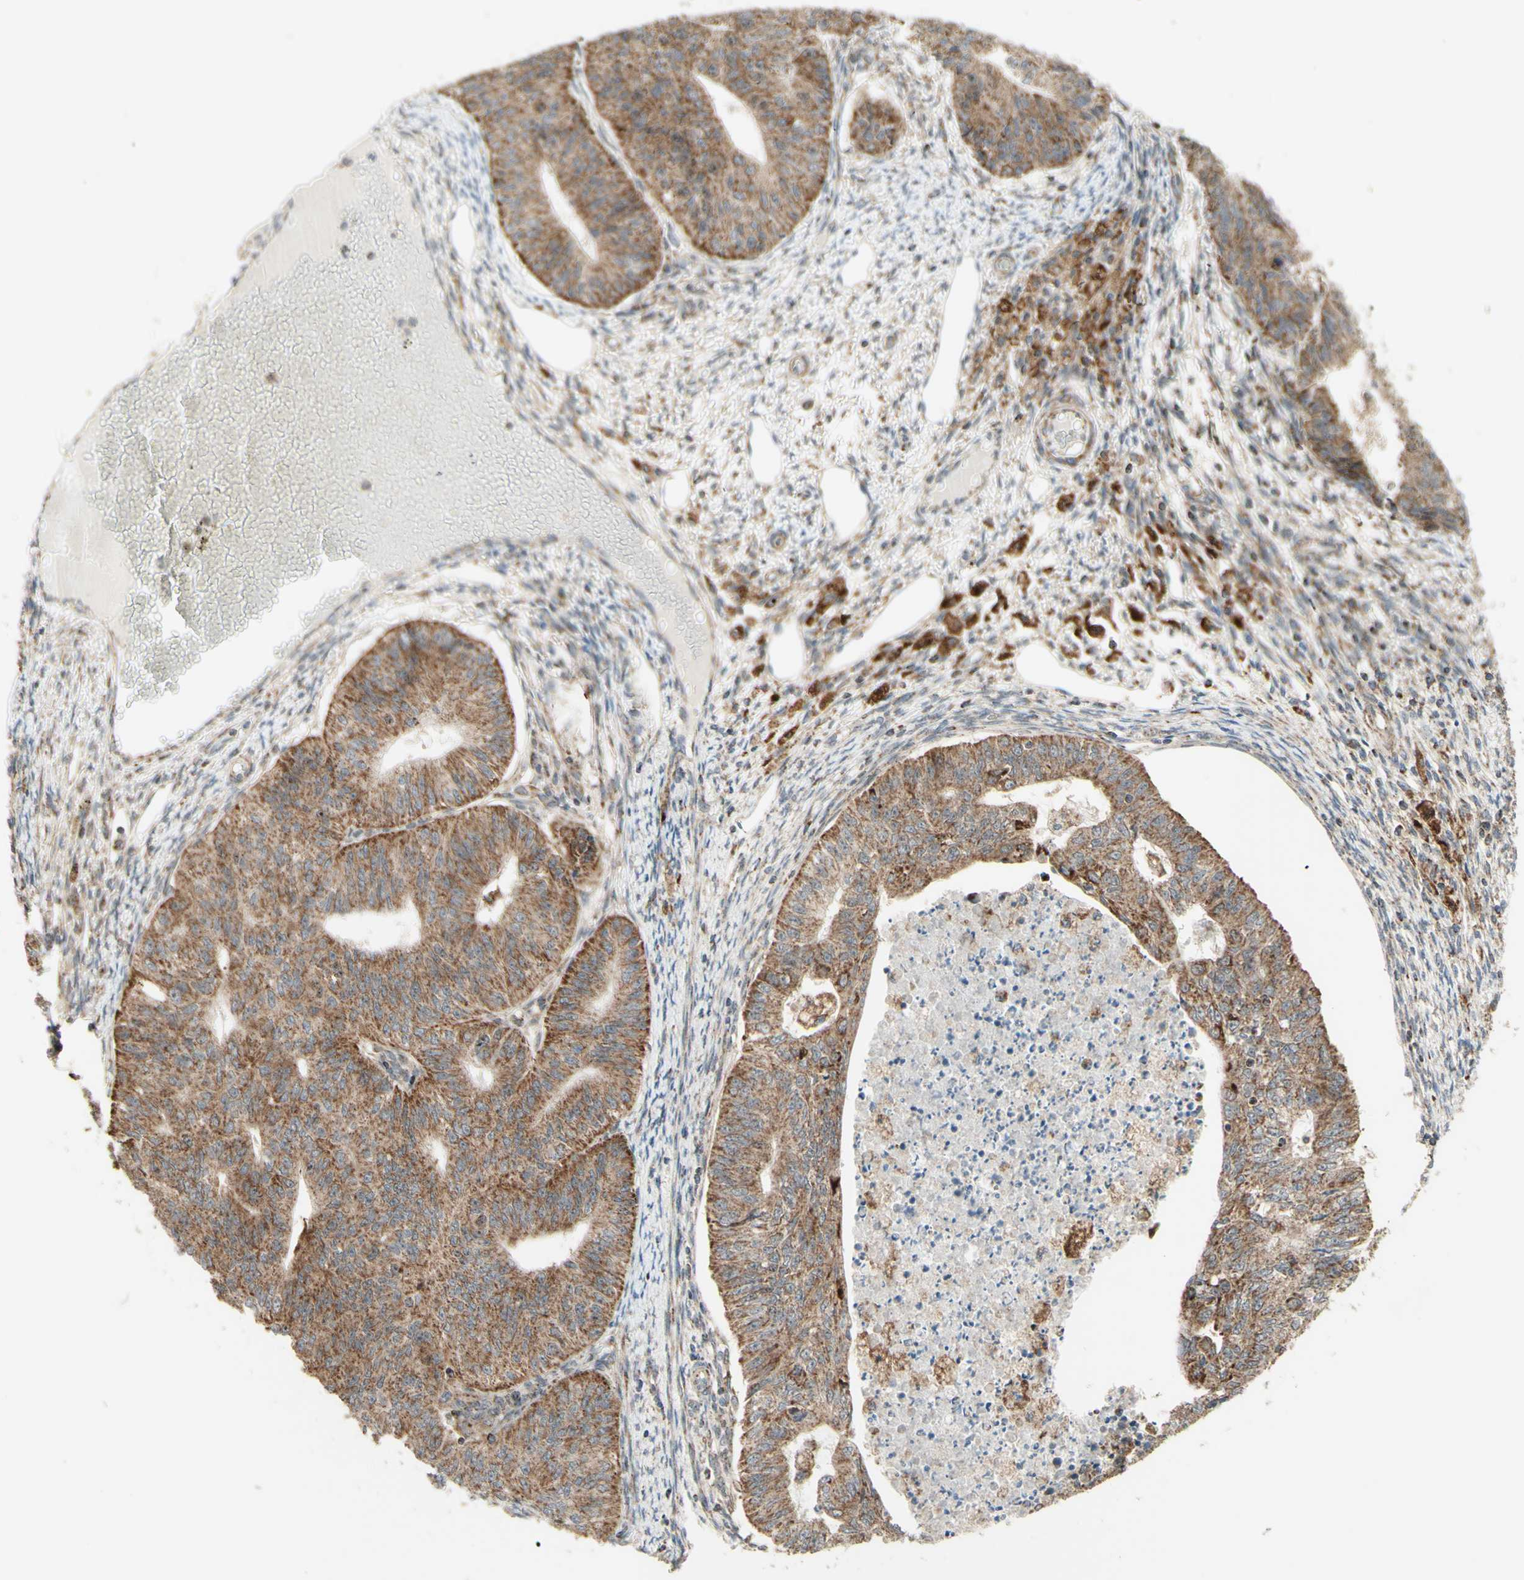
{"staining": {"intensity": "moderate", "quantity": ">75%", "location": "cytoplasmic/membranous"}, "tissue": "endometrial cancer", "cell_type": "Tumor cells", "image_type": "cancer", "snomed": [{"axis": "morphology", "description": "Adenocarcinoma, NOS"}, {"axis": "topography", "description": "Endometrium"}], "caption": "IHC photomicrograph of endometrial adenocarcinoma stained for a protein (brown), which demonstrates medium levels of moderate cytoplasmic/membranous positivity in approximately >75% of tumor cells.", "gene": "DHRS3", "patient": {"sex": "female", "age": 32}}